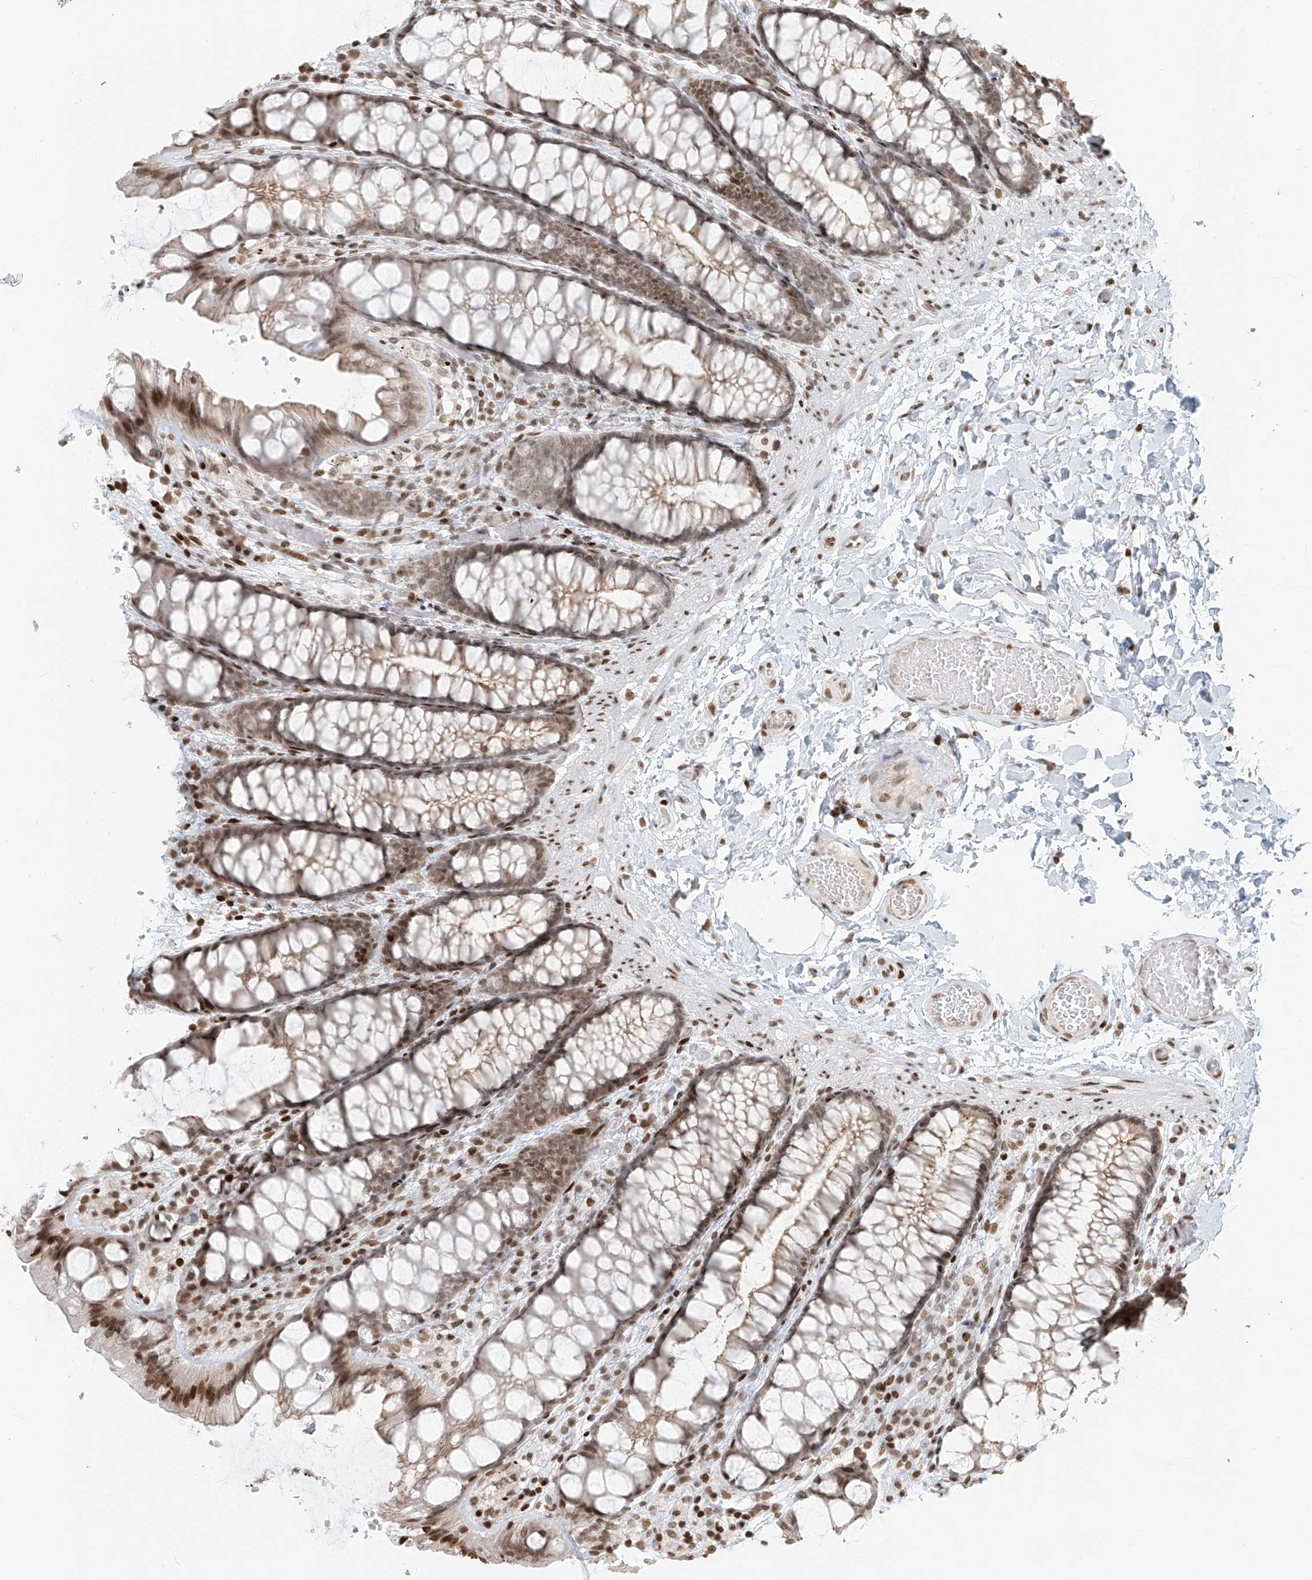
{"staining": {"intensity": "moderate", "quantity": ">75%", "location": "nuclear"}, "tissue": "colon", "cell_type": "Endothelial cells", "image_type": "normal", "snomed": [{"axis": "morphology", "description": "Normal tissue, NOS"}, {"axis": "topography", "description": "Colon"}], "caption": "Protein staining of normal colon demonstrates moderate nuclear staining in approximately >75% of endothelial cells.", "gene": "C17orf58", "patient": {"sex": "male", "age": 47}}